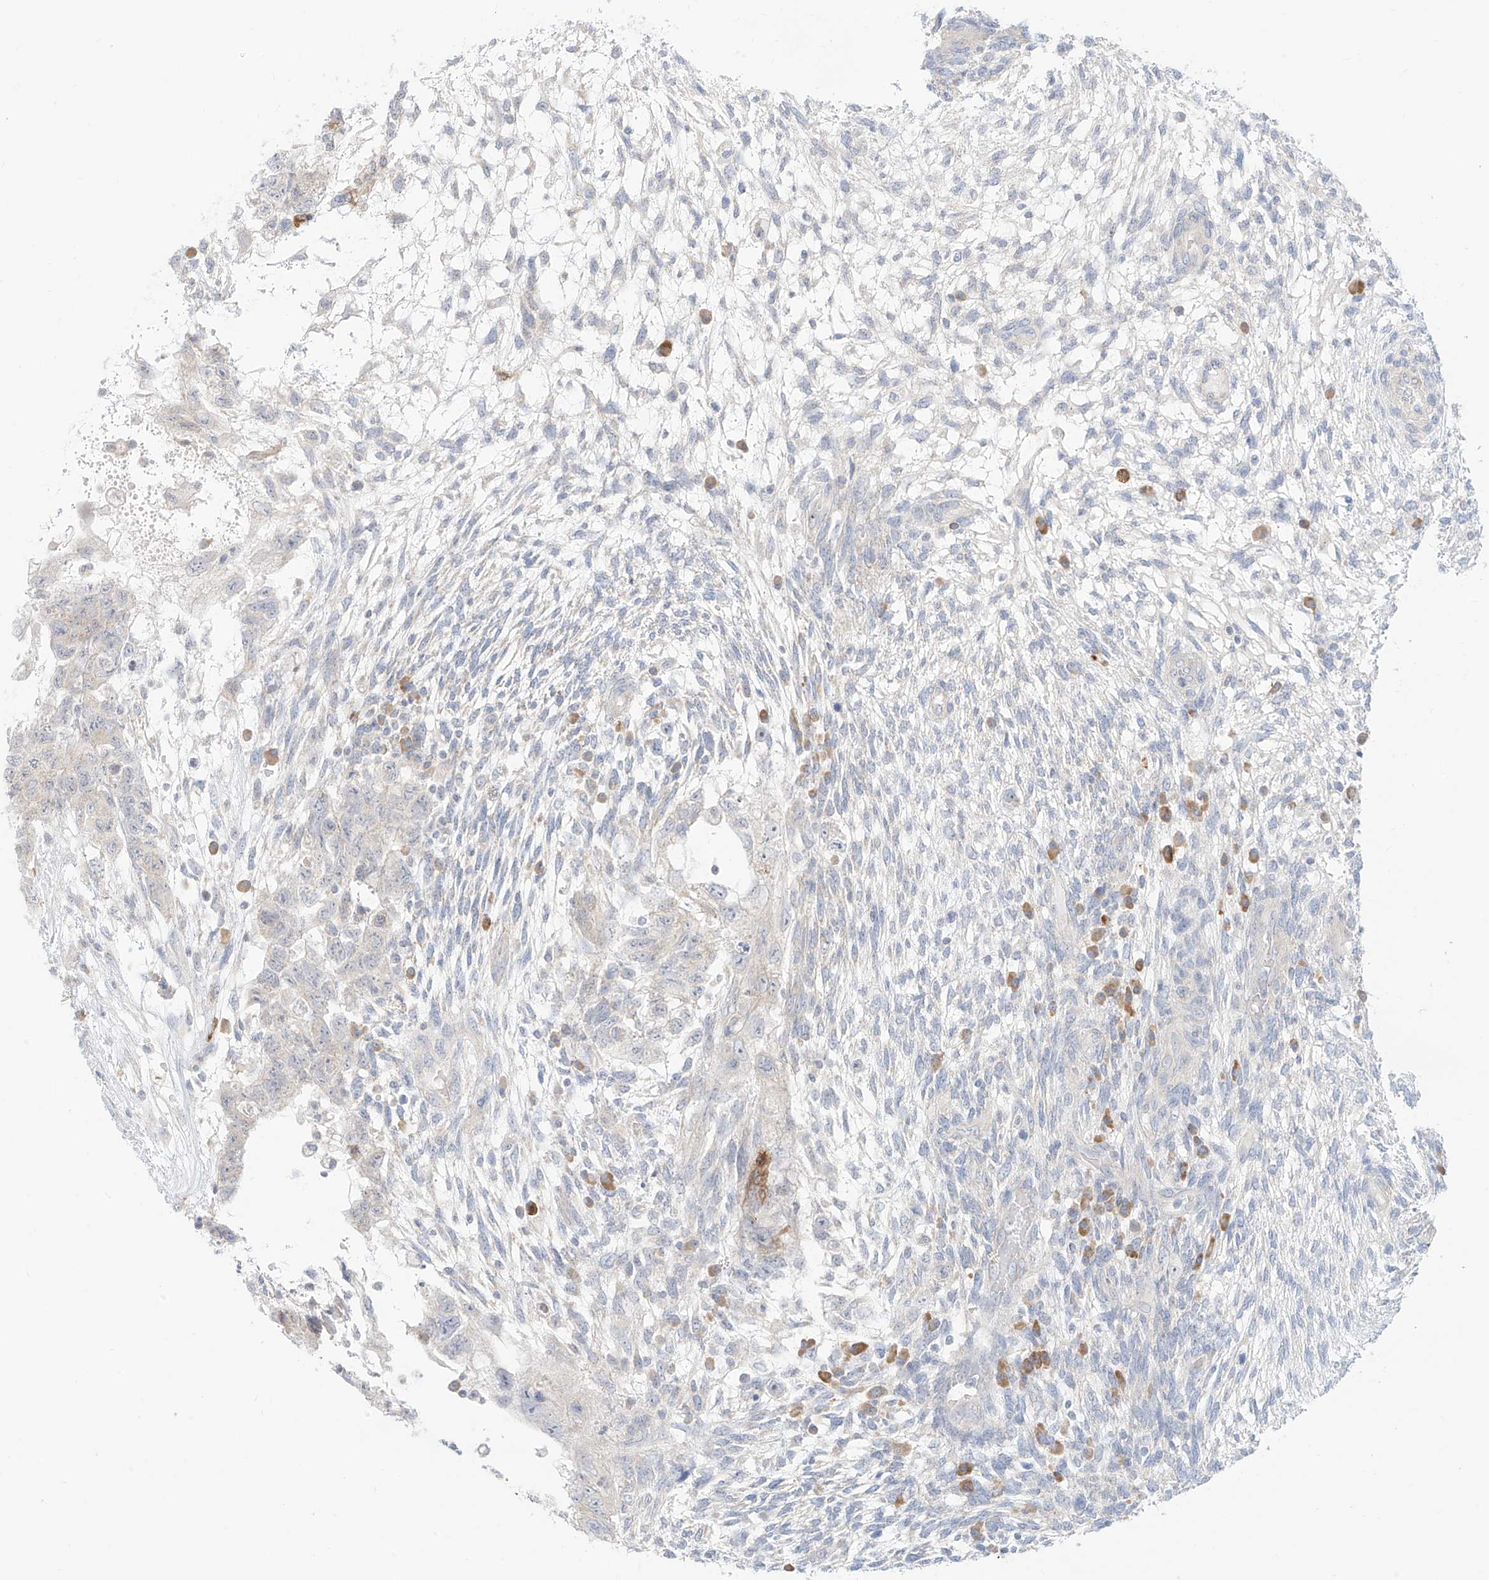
{"staining": {"intensity": "negative", "quantity": "none", "location": "none"}, "tissue": "testis cancer", "cell_type": "Tumor cells", "image_type": "cancer", "snomed": [{"axis": "morphology", "description": "Normal tissue, NOS"}, {"axis": "morphology", "description": "Carcinoma, Embryonal, NOS"}, {"axis": "topography", "description": "Testis"}], "caption": "Immunohistochemistry (IHC) micrograph of human testis cancer stained for a protein (brown), which displays no expression in tumor cells.", "gene": "SYTL3", "patient": {"sex": "male", "age": 36}}